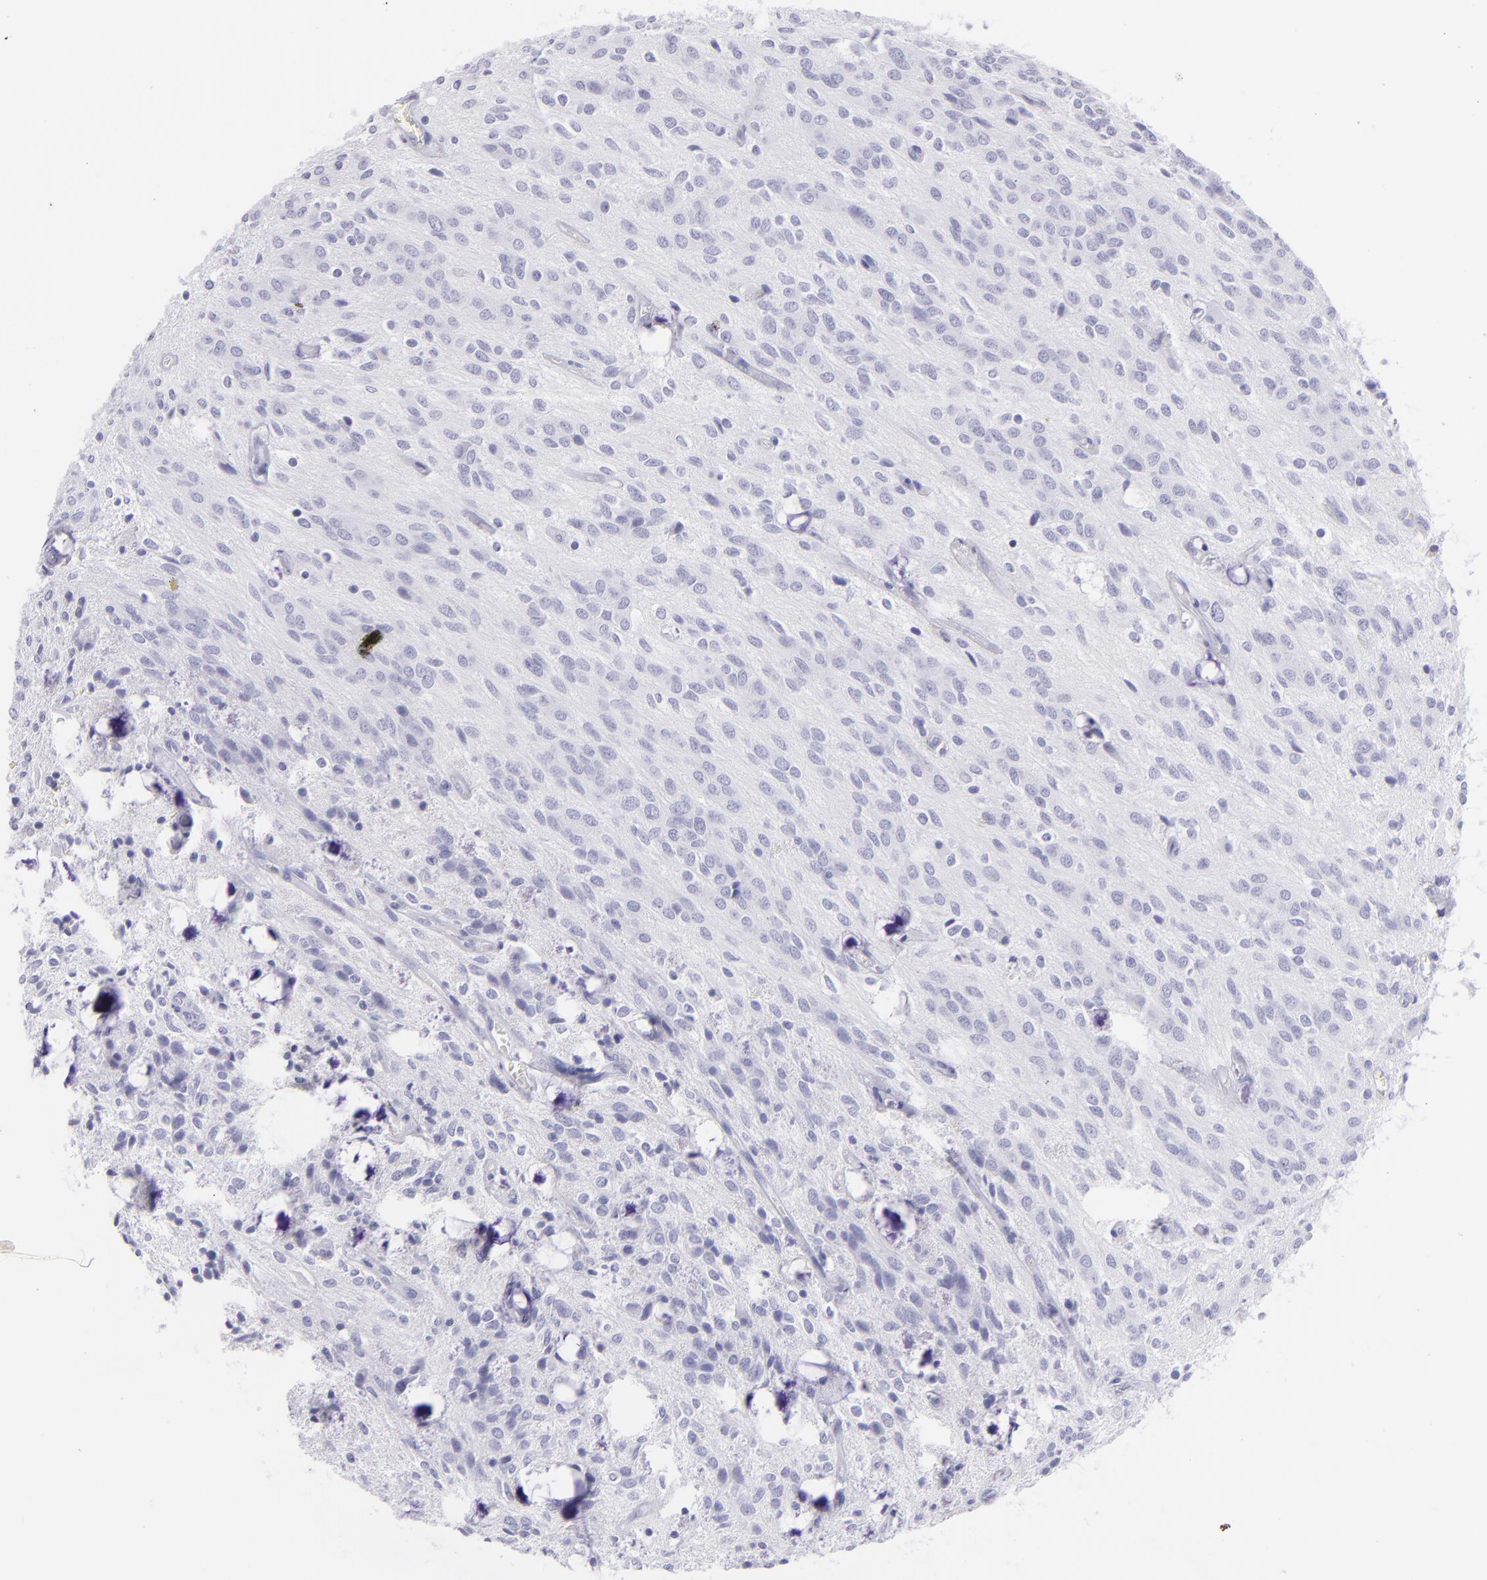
{"staining": {"intensity": "negative", "quantity": "none", "location": "none"}, "tissue": "glioma", "cell_type": "Tumor cells", "image_type": "cancer", "snomed": [{"axis": "morphology", "description": "Glioma, malignant, Low grade"}, {"axis": "topography", "description": "Brain"}], "caption": "High power microscopy photomicrograph of an IHC photomicrograph of malignant glioma (low-grade), revealing no significant positivity in tumor cells. (DAB (3,3'-diaminobenzidine) immunohistochemistry, high magnification).", "gene": "PIP", "patient": {"sex": "female", "age": 15}}